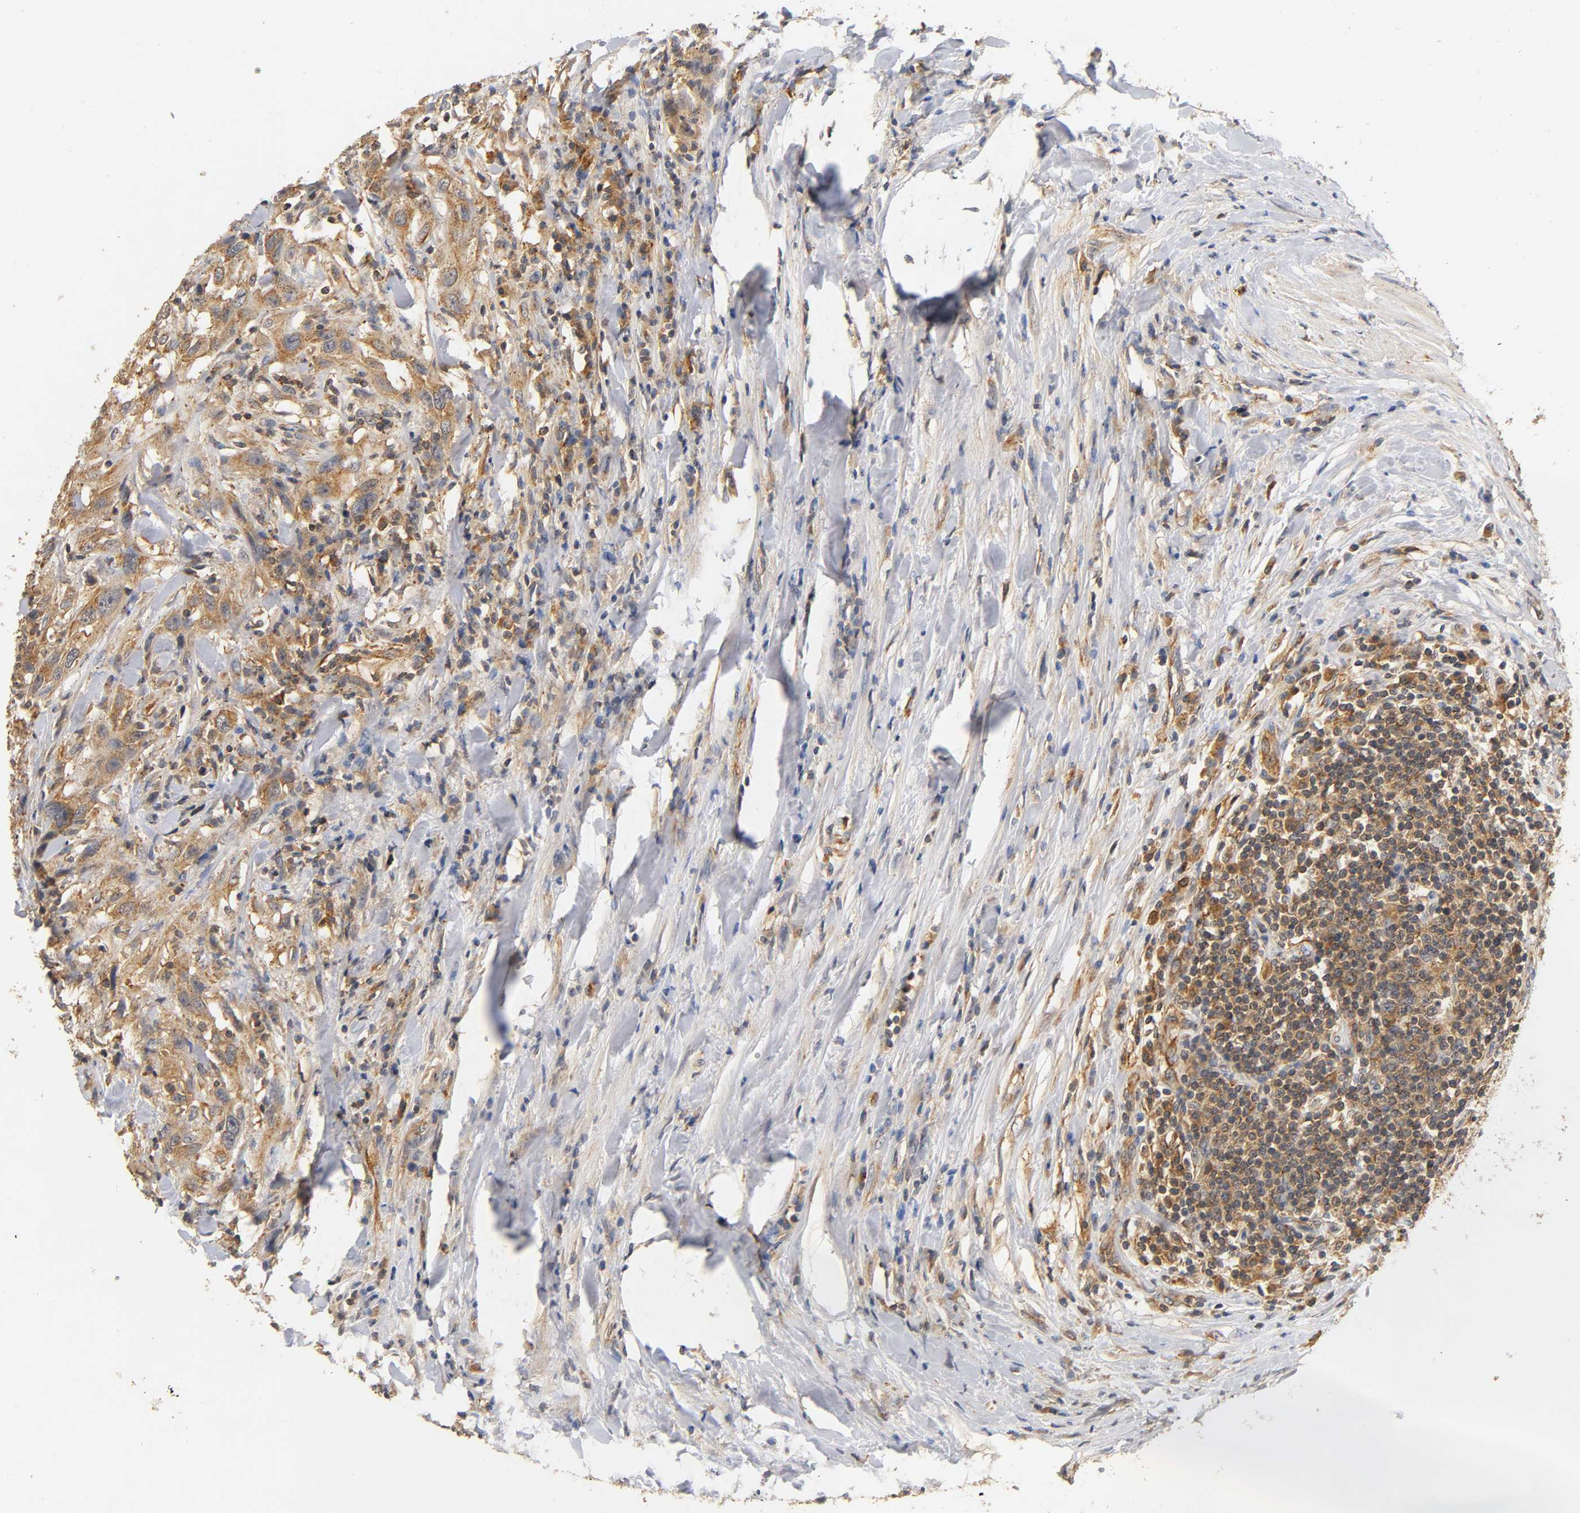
{"staining": {"intensity": "moderate", "quantity": ">75%", "location": "cytoplasmic/membranous"}, "tissue": "urothelial cancer", "cell_type": "Tumor cells", "image_type": "cancer", "snomed": [{"axis": "morphology", "description": "Urothelial carcinoma, High grade"}, {"axis": "topography", "description": "Urinary bladder"}], "caption": "Protein staining displays moderate cytoplasmic/membranous positivity in about >75% of tumor cells in high-grade urothelial carcinoma. (brown staining indicates protein expression, while blue staining denotes nuclei).", "gene": "SCAP", "patient": {"sex": "male", "age": 61}}